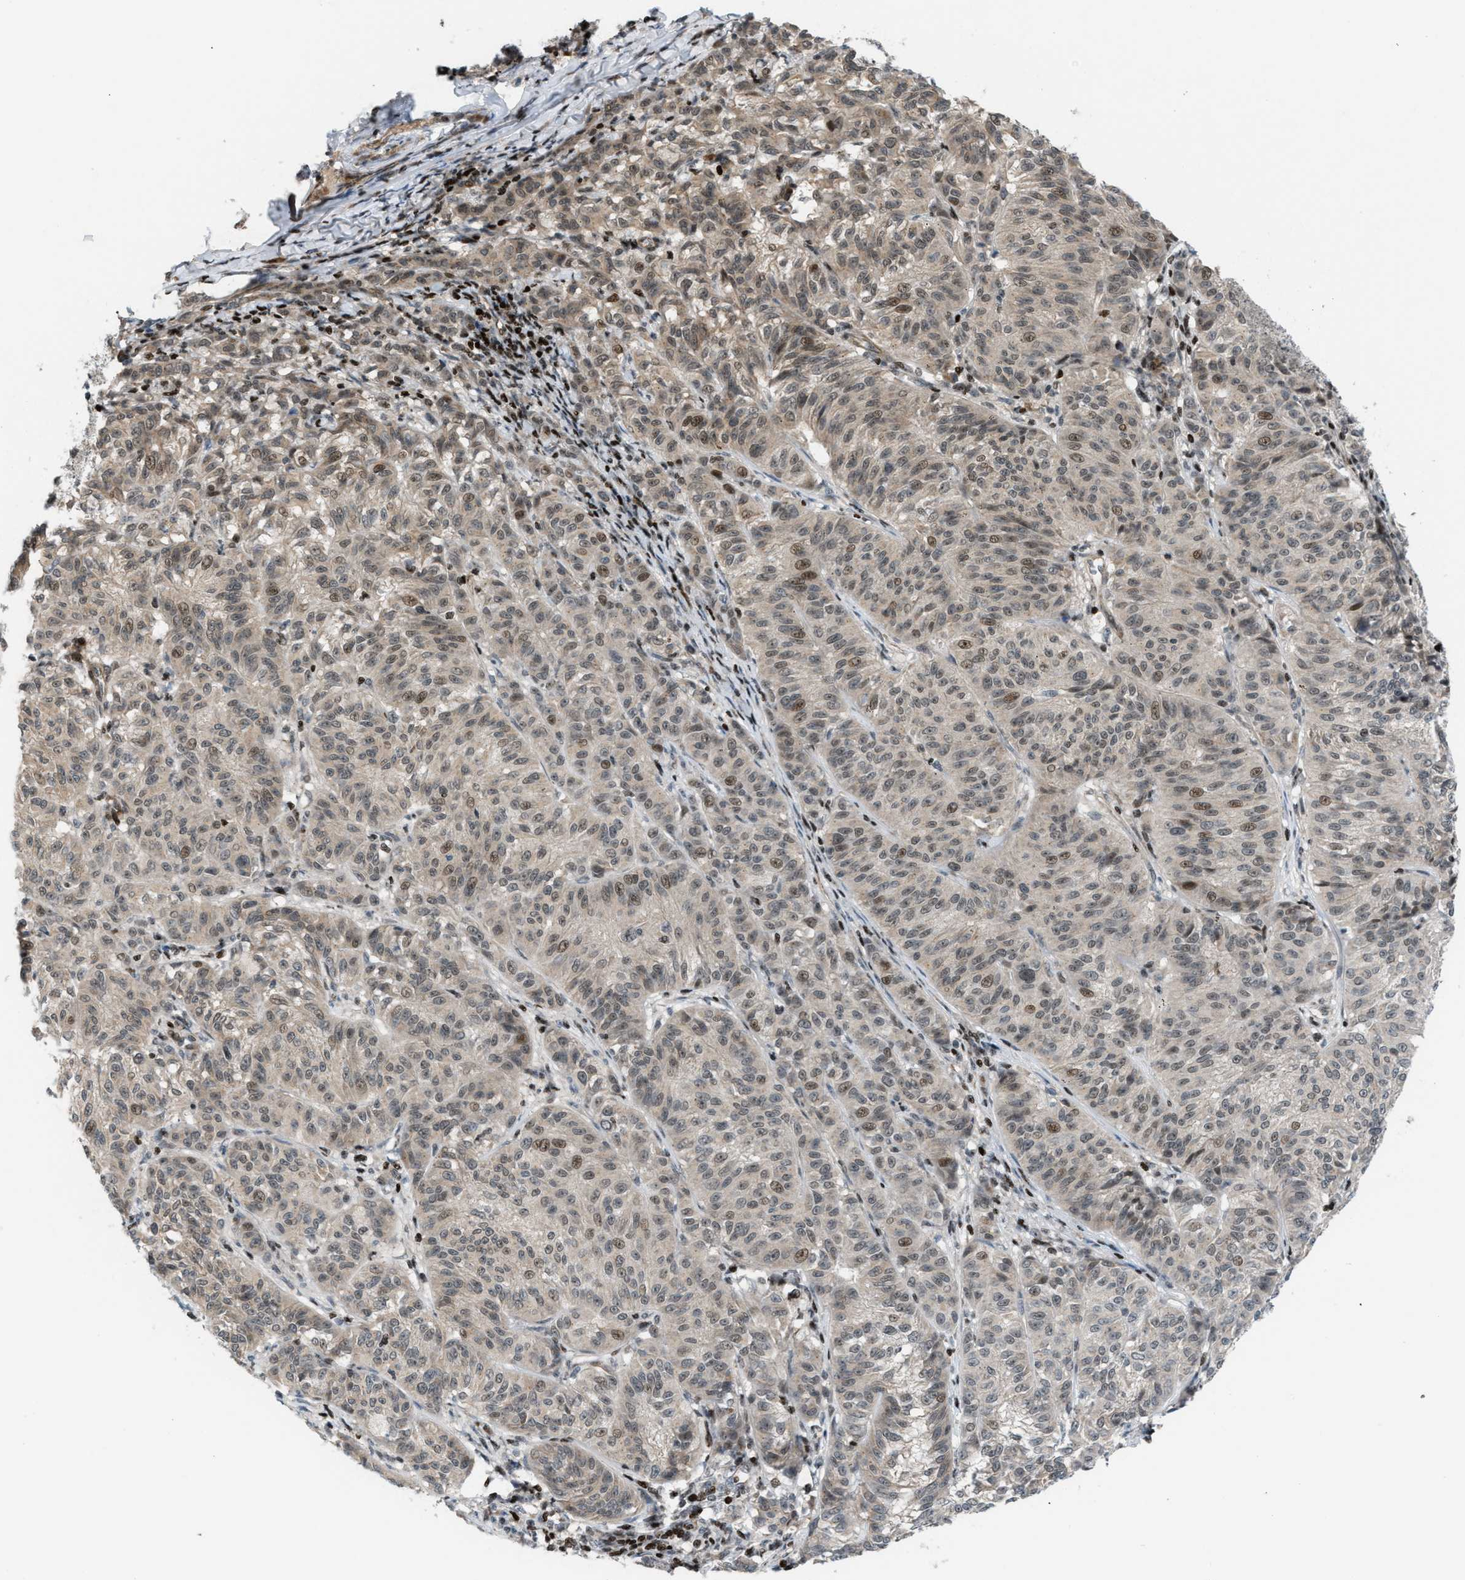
{"staining": {"intensity": "weak", "quantity": ">75%", "location": "cytoplasmic/membranous,nuclear"}, "tissue": "melanoma", "cell_type": "Tumor cells", "image_type": "cancer", "snomed": [{"axis": "morphology", "description": "Malignant melanoma, NOS"}, {"axis": "topography", "description": "Skin"}], "caption": "Protein analysis of malignant melanoma tissue demonstrates weak cytoplasmic/membranous and nuclear positivity in about >75% of tumor cells.", "gene": "ZNF276", "patient": {"sex": "female", "age": 72}}